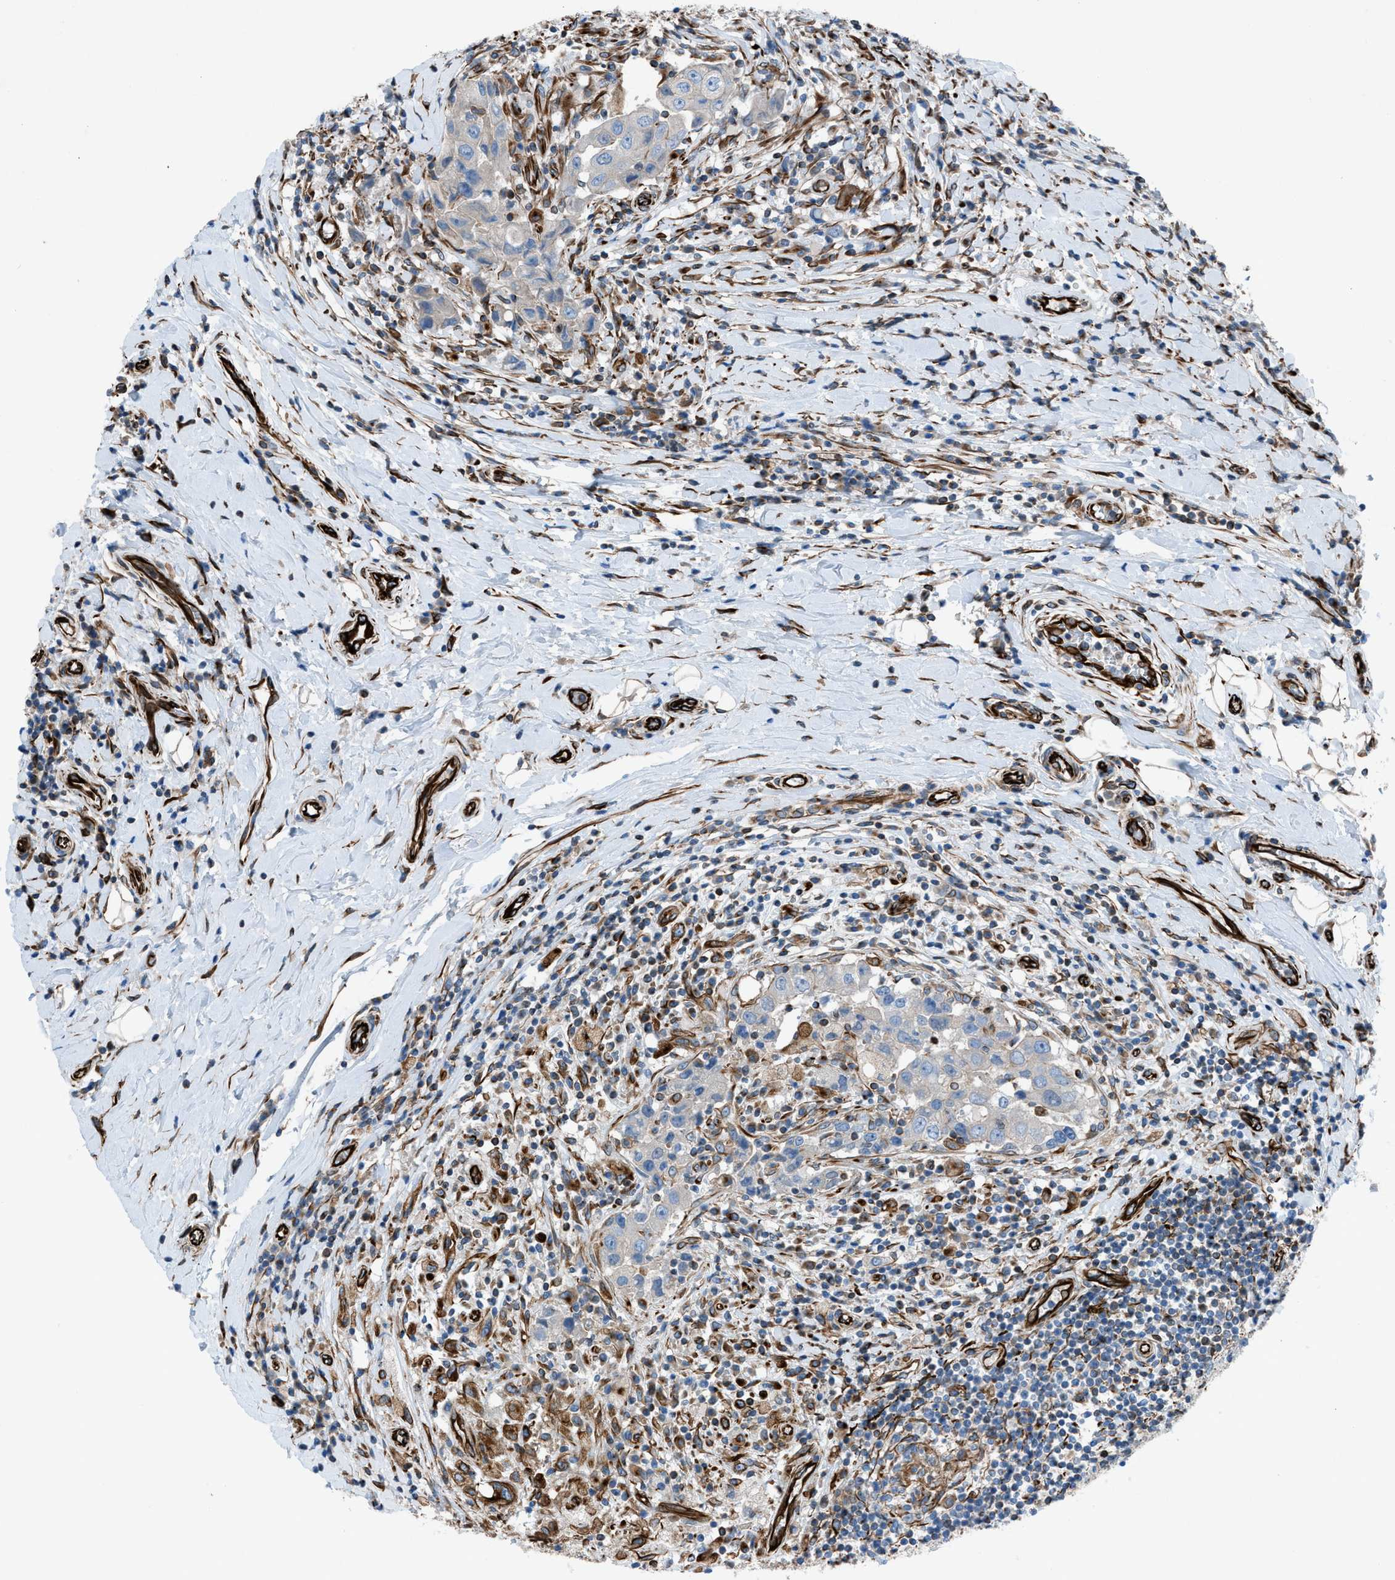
{"staining": {"intensity": "weak", "quantity": "<25%", "location": "cytoplasmic/membranous"}, "tissue": "breast cancer", "cell_type": "Tumor cells", "image_type": "cancer", "snomed": [{"axis": "morphology", "description": "Duct carcinoma"}, {"axis": "topography", "description": "Breast"}], "caption": "Tumor cells are negative for brown protein staining in breast infiltrating ductal carcinoma.", "gene": "CABP7", "patient": {"sex": "female", "age": 27}}